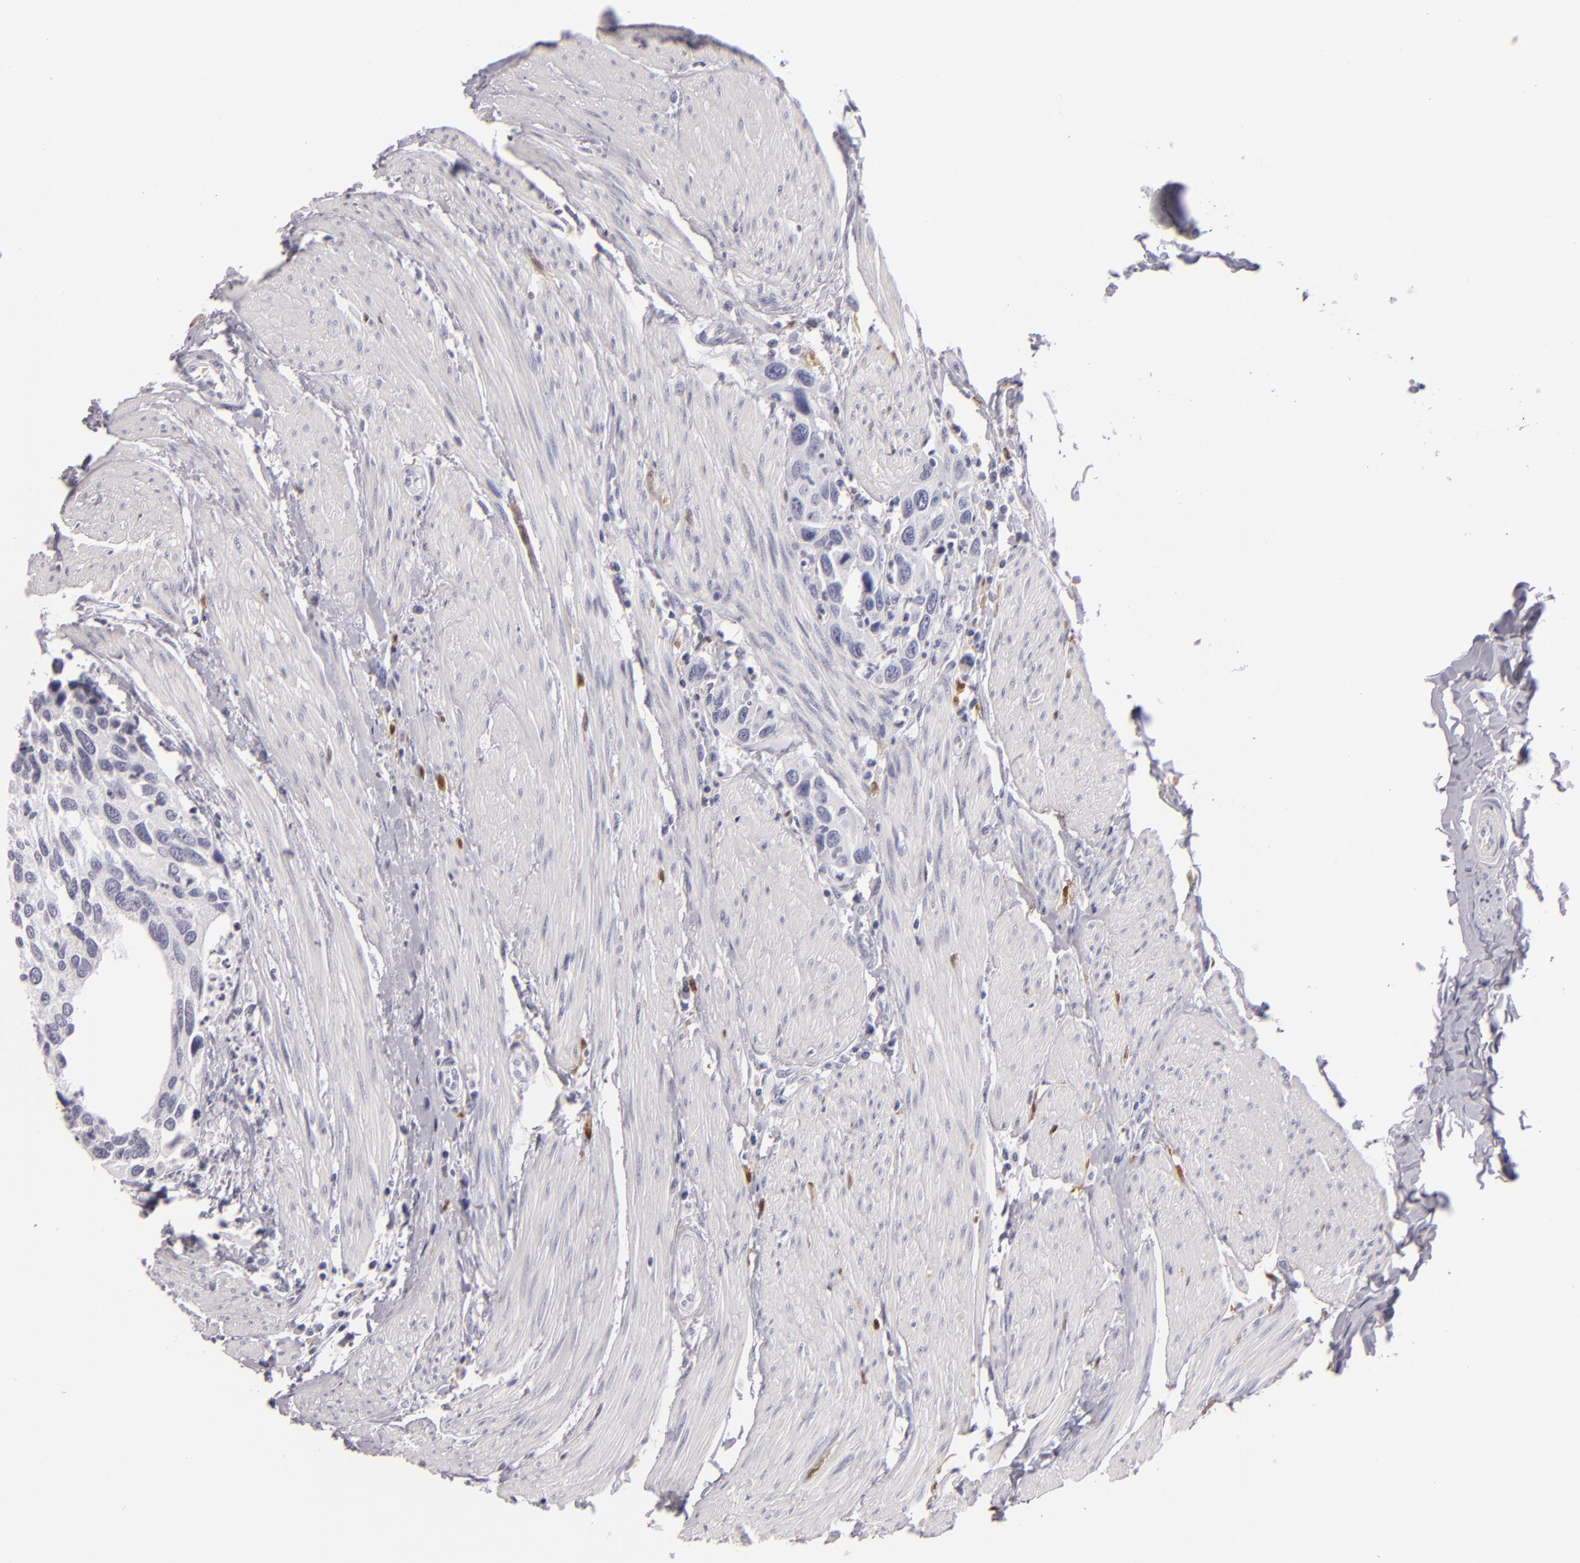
{"staining": {"intensity": "negative", "quantity": "none", "location": "none"}, "tissue": "urothelial cancer", "cell_type": "Tumor cells", "image_type": "cancer", "snomed": [{"axis": "morphology", "description": "Urothelial carcinoma, High grade"}, {"axis": "topography", "description": "Urinary bladder"}], "caption": "Tumor cells show no significant expression in urothelial carcinoma (high-grade).", "gene": "F13A1", "patient": {"sex": "male", "age": 66}}